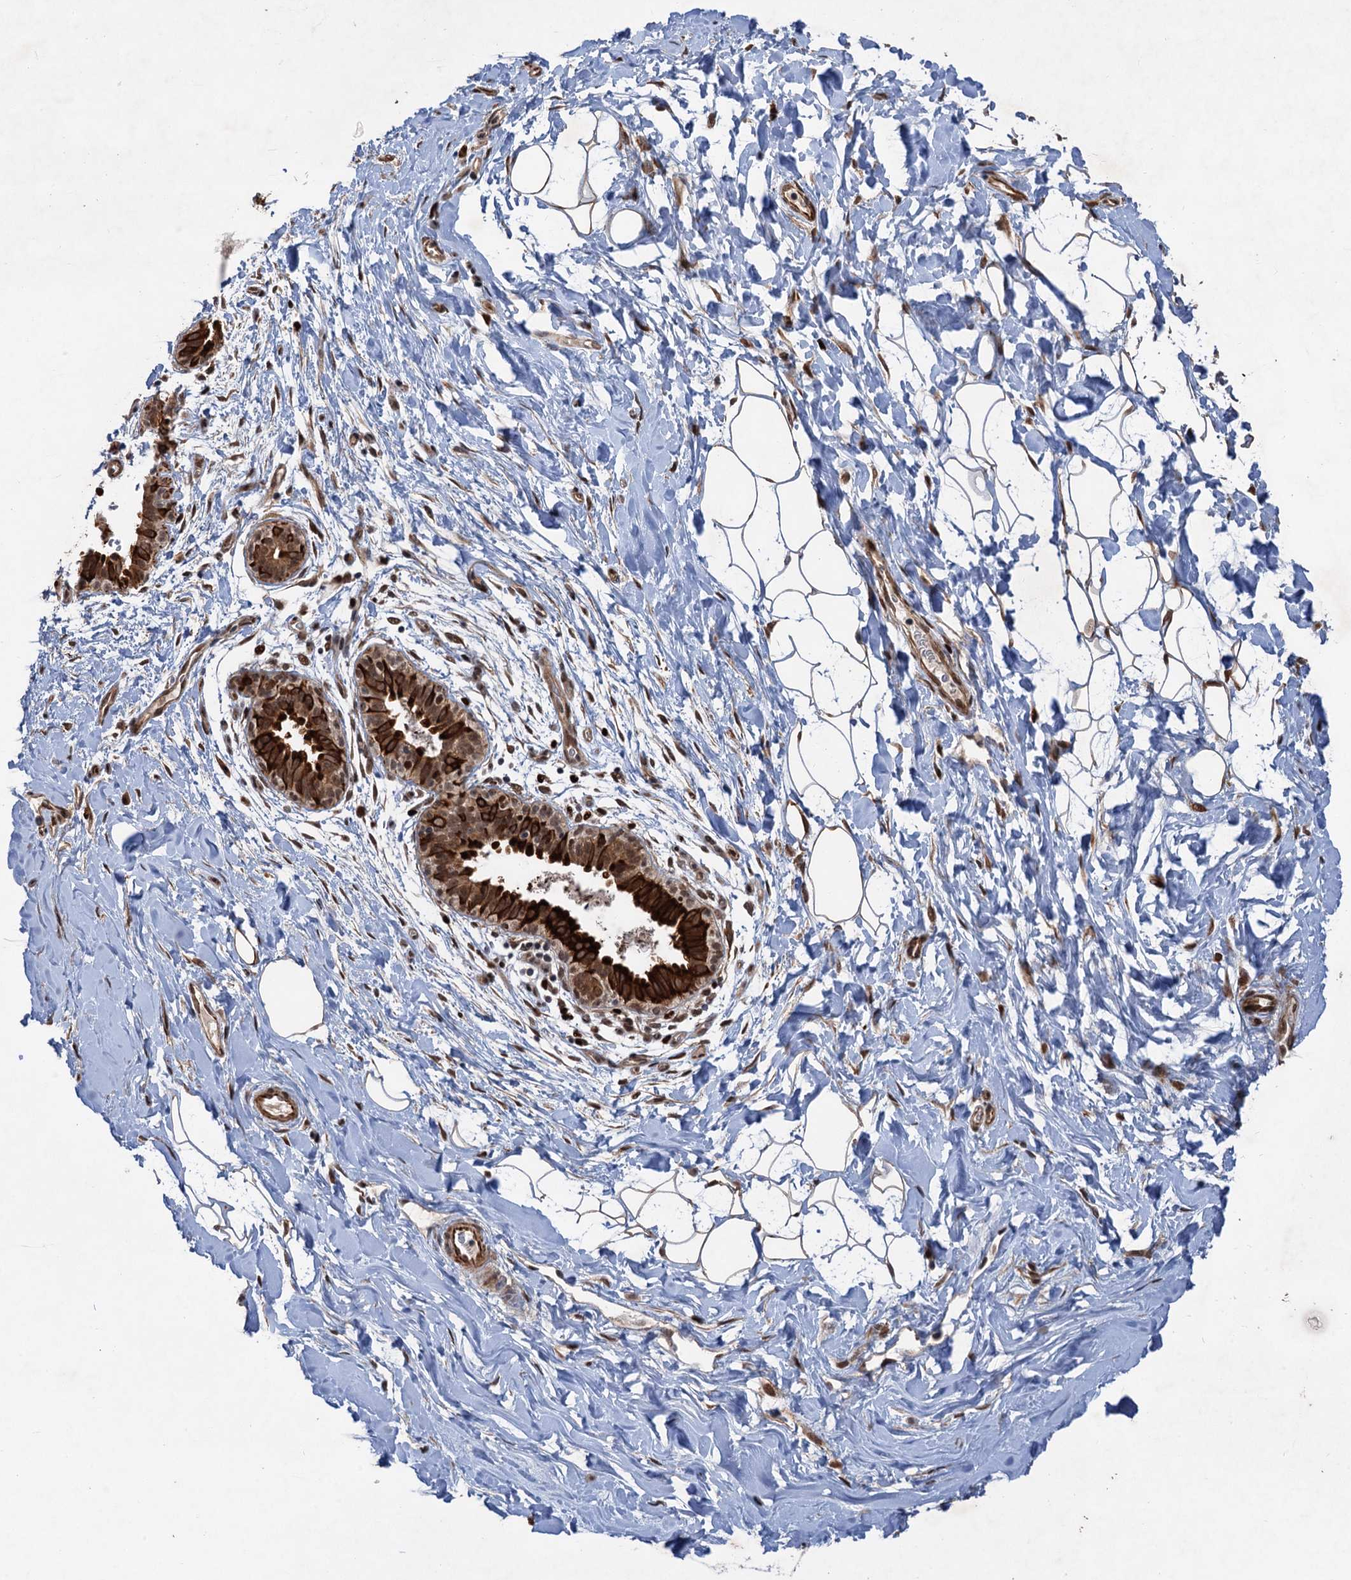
{"staining": {"intensity": "moderate", "quantity": "25%-75%", "location": "cytoplasmic/membranous,nuclear"}, "tissue": "adipose tissue", "cell_type": "Adipocytes", "image_type": "normal", "snomed": [{"axis": "morphology", "description": "Normal tissue, NOS"}, {"axis": "topography", "description": "Breast"}], "caption": "Protein staining of unremarkable adipose tissue reveals moderate cytoplasmic/membranous,nuclear staining in about 25%-75% of adipocytes.", "gene": "TTC31", "patient": {"sex": "female", "age": 26}}